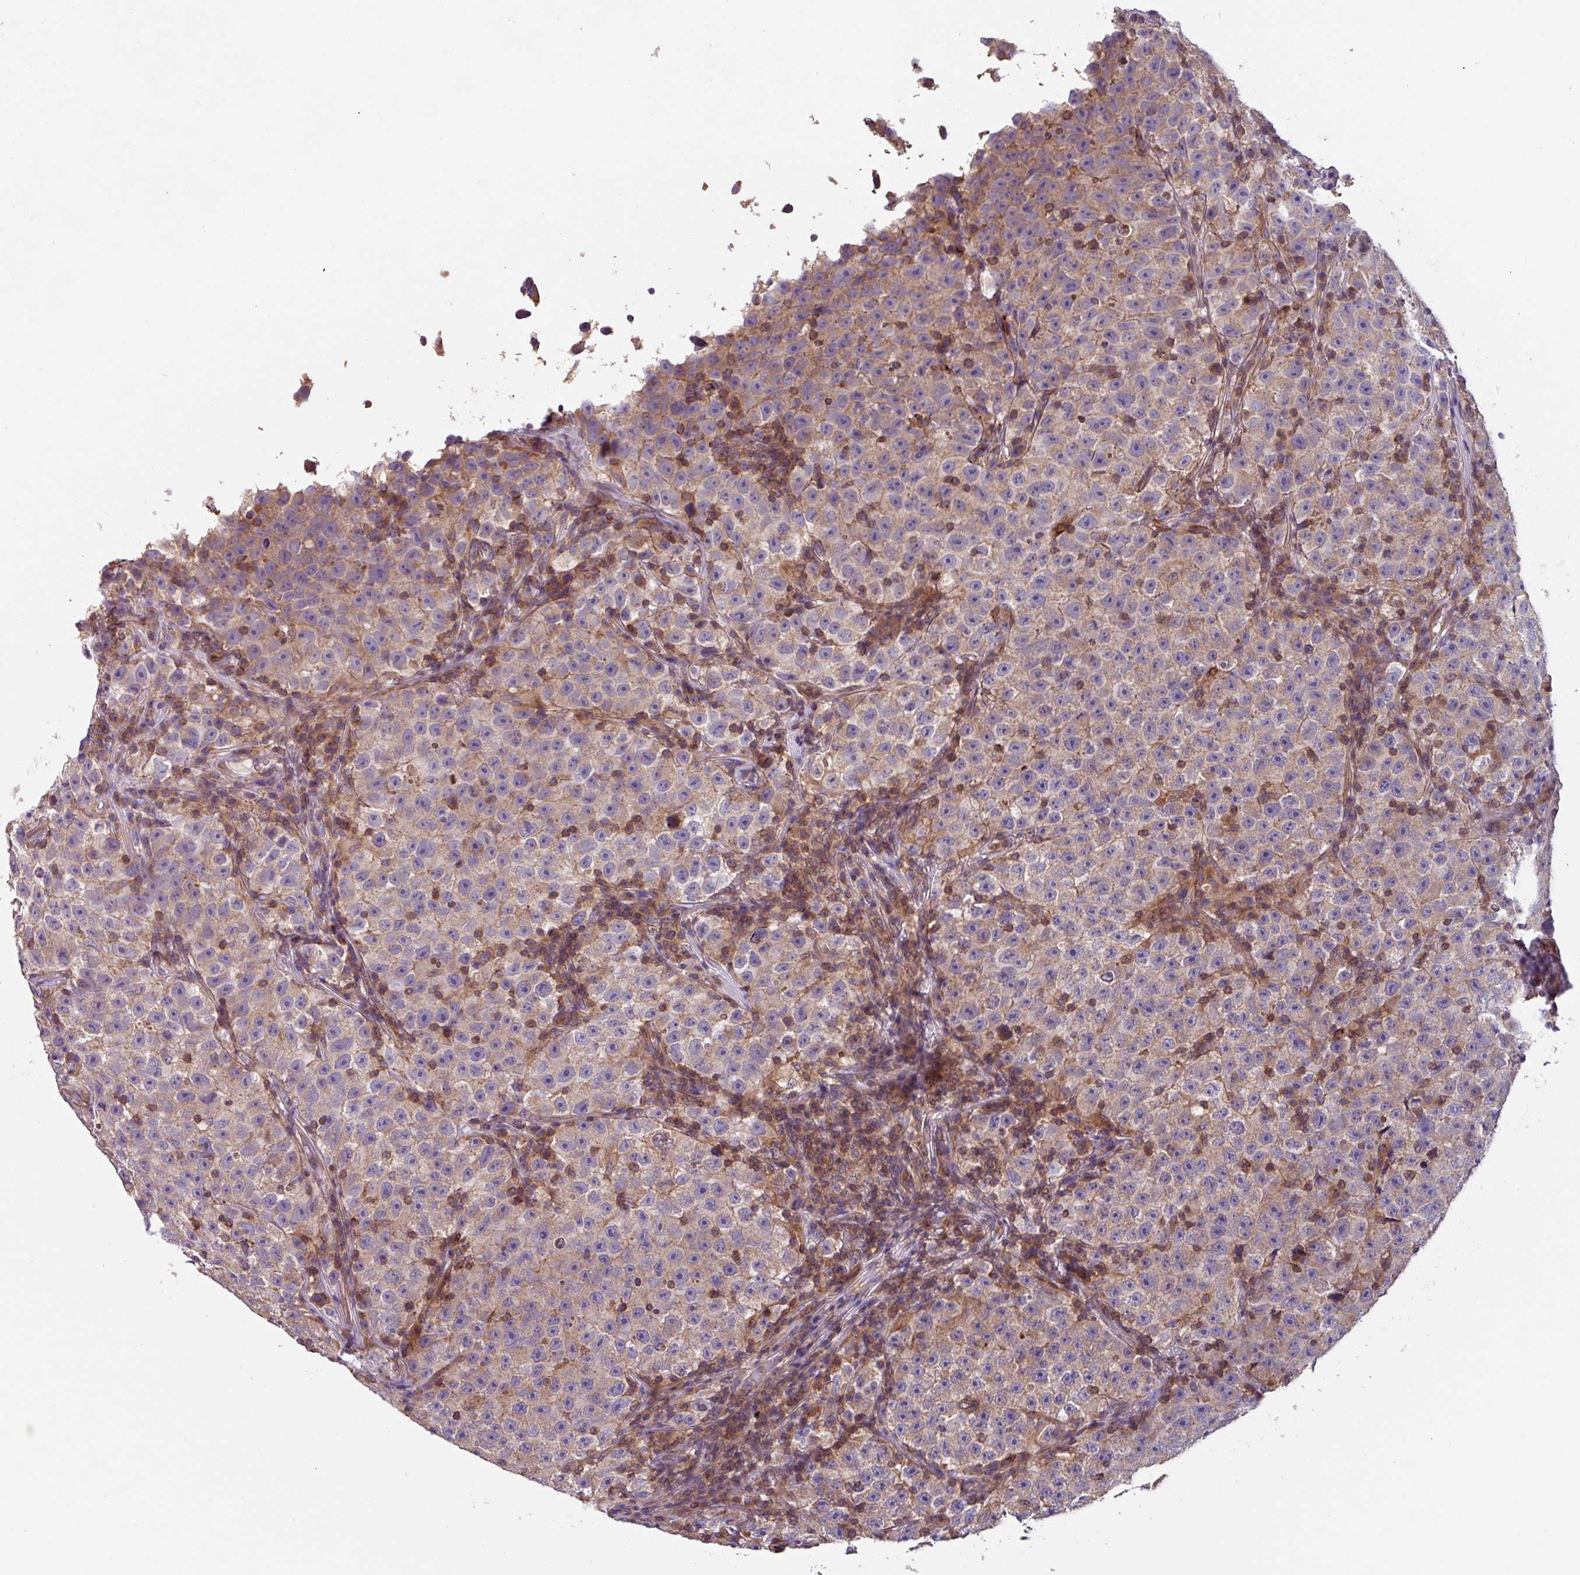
{"staining": {"intensity": "weak", "quantity": ">75%", "location": "cytoplasmic/membranous"}, "tissue": "testis cancer", "cell_type": "Tumor cells", "image_type": "cancer", "snomed": [{"axis": "morphology", "description": "Seminoma, NOS"}, {"axis": "topography", "description": "Testis"}], "caption": "Protein staining of testis seminoma tissue exhibits weak cytoplasmic/membranous expression in about >75% of tumor cells.", "gene": "PLEKHD1", "patient": {"sex": "male", "age": 22}}